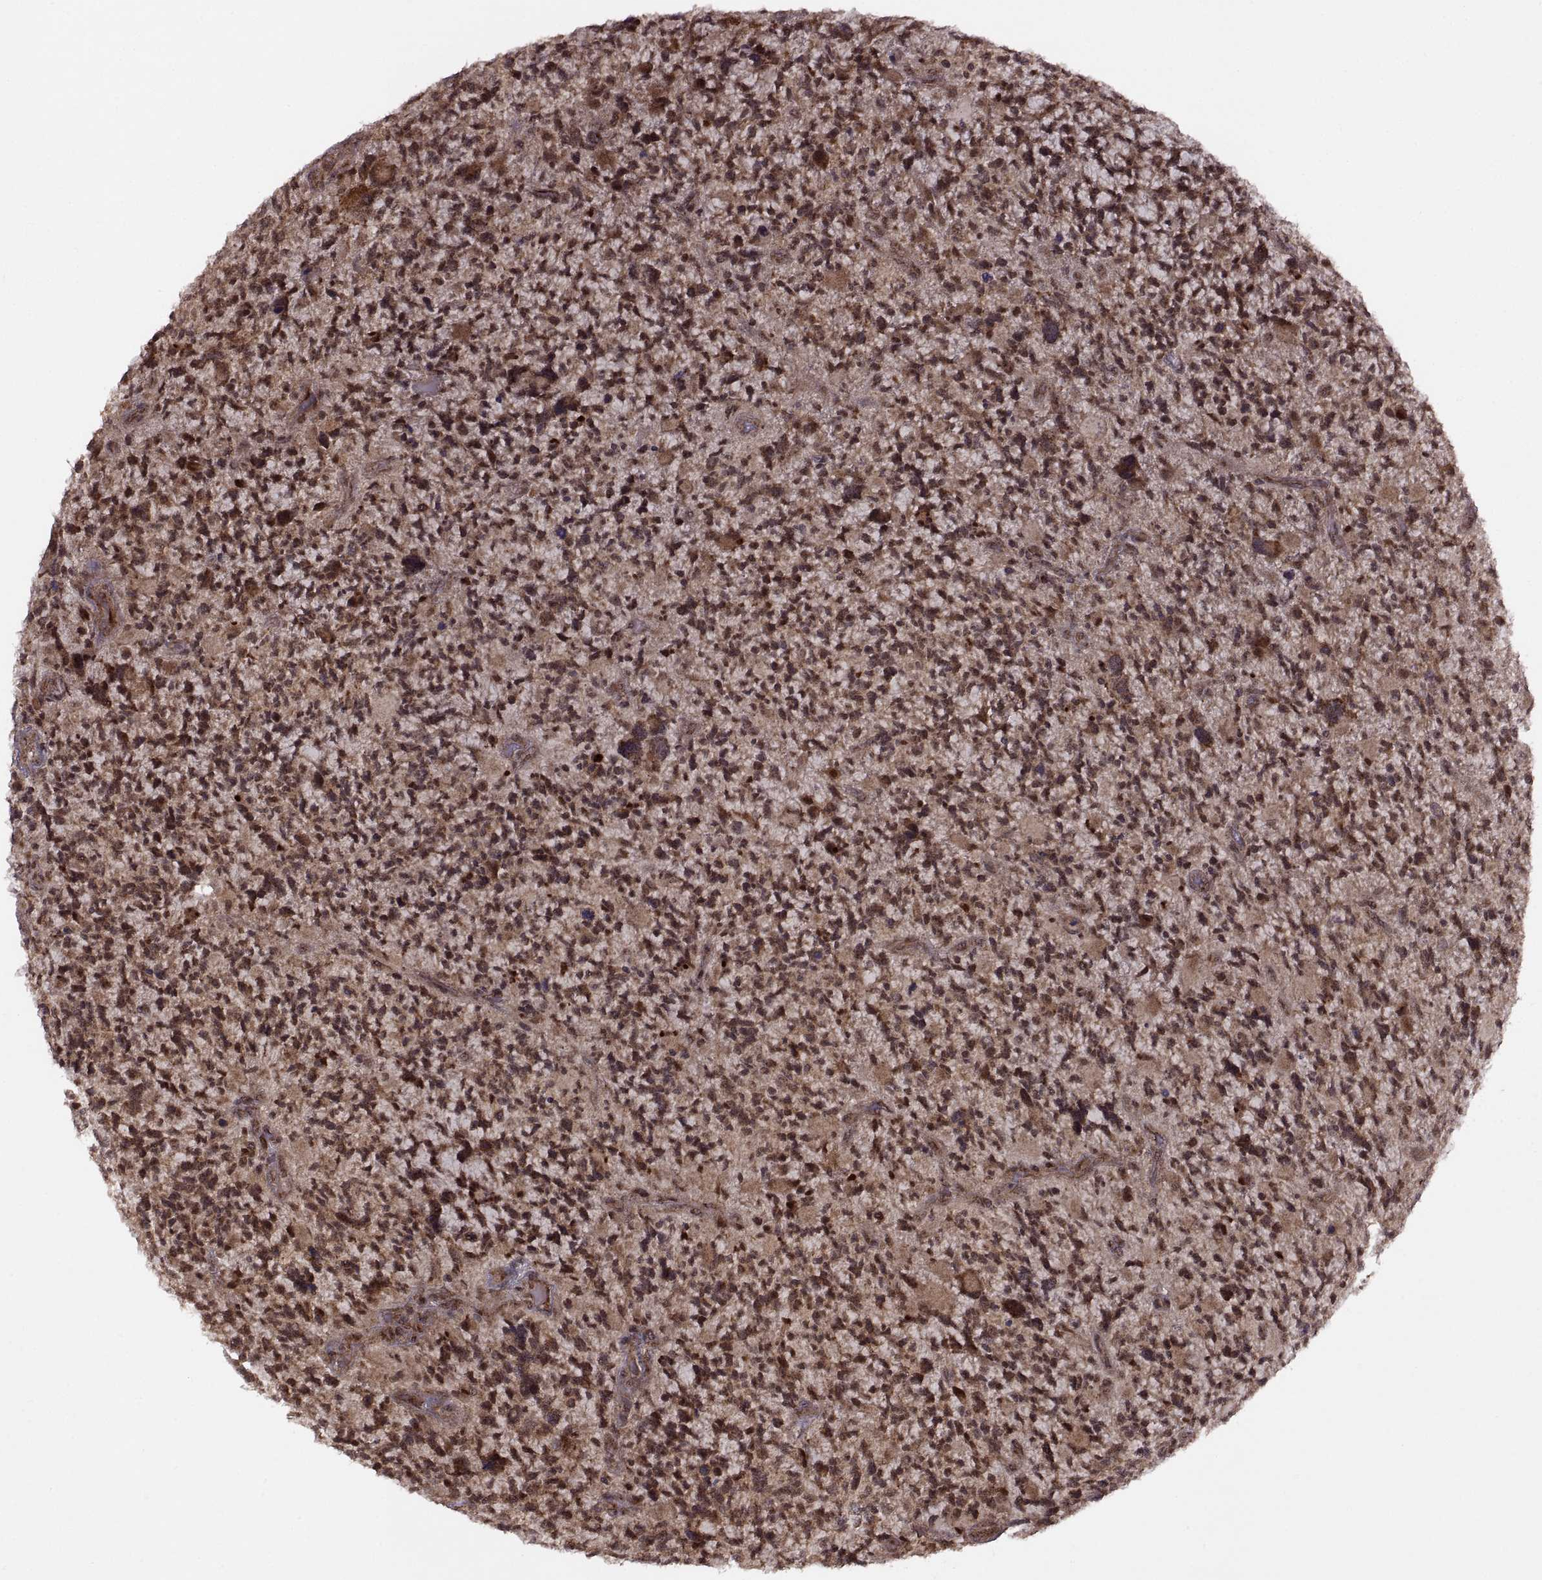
{"staining": {"intensity": "moderate", "quantity": ">75%", "location": "cytoplasmic/membranous,nuclear"}, "tissue": "glioma", "cell_type": "Tumor cells", "image_type": "cancer", "snomed": [{"axis": "morphology", "description": "Glioma, malignant, High grade"}, {"axis": "topography", "description": "Brain"}], "caption": "This photomicrograph shows glioma stained with immunohistochemistry to label a protein in brown. The cytoplasmic/membranous and nuclear of tumor cells show moderate positivity for the protein. Nuclei are counter-stained blue.", "gene": "PTOV1", "patient": {"sex": "female", "age": 71}}